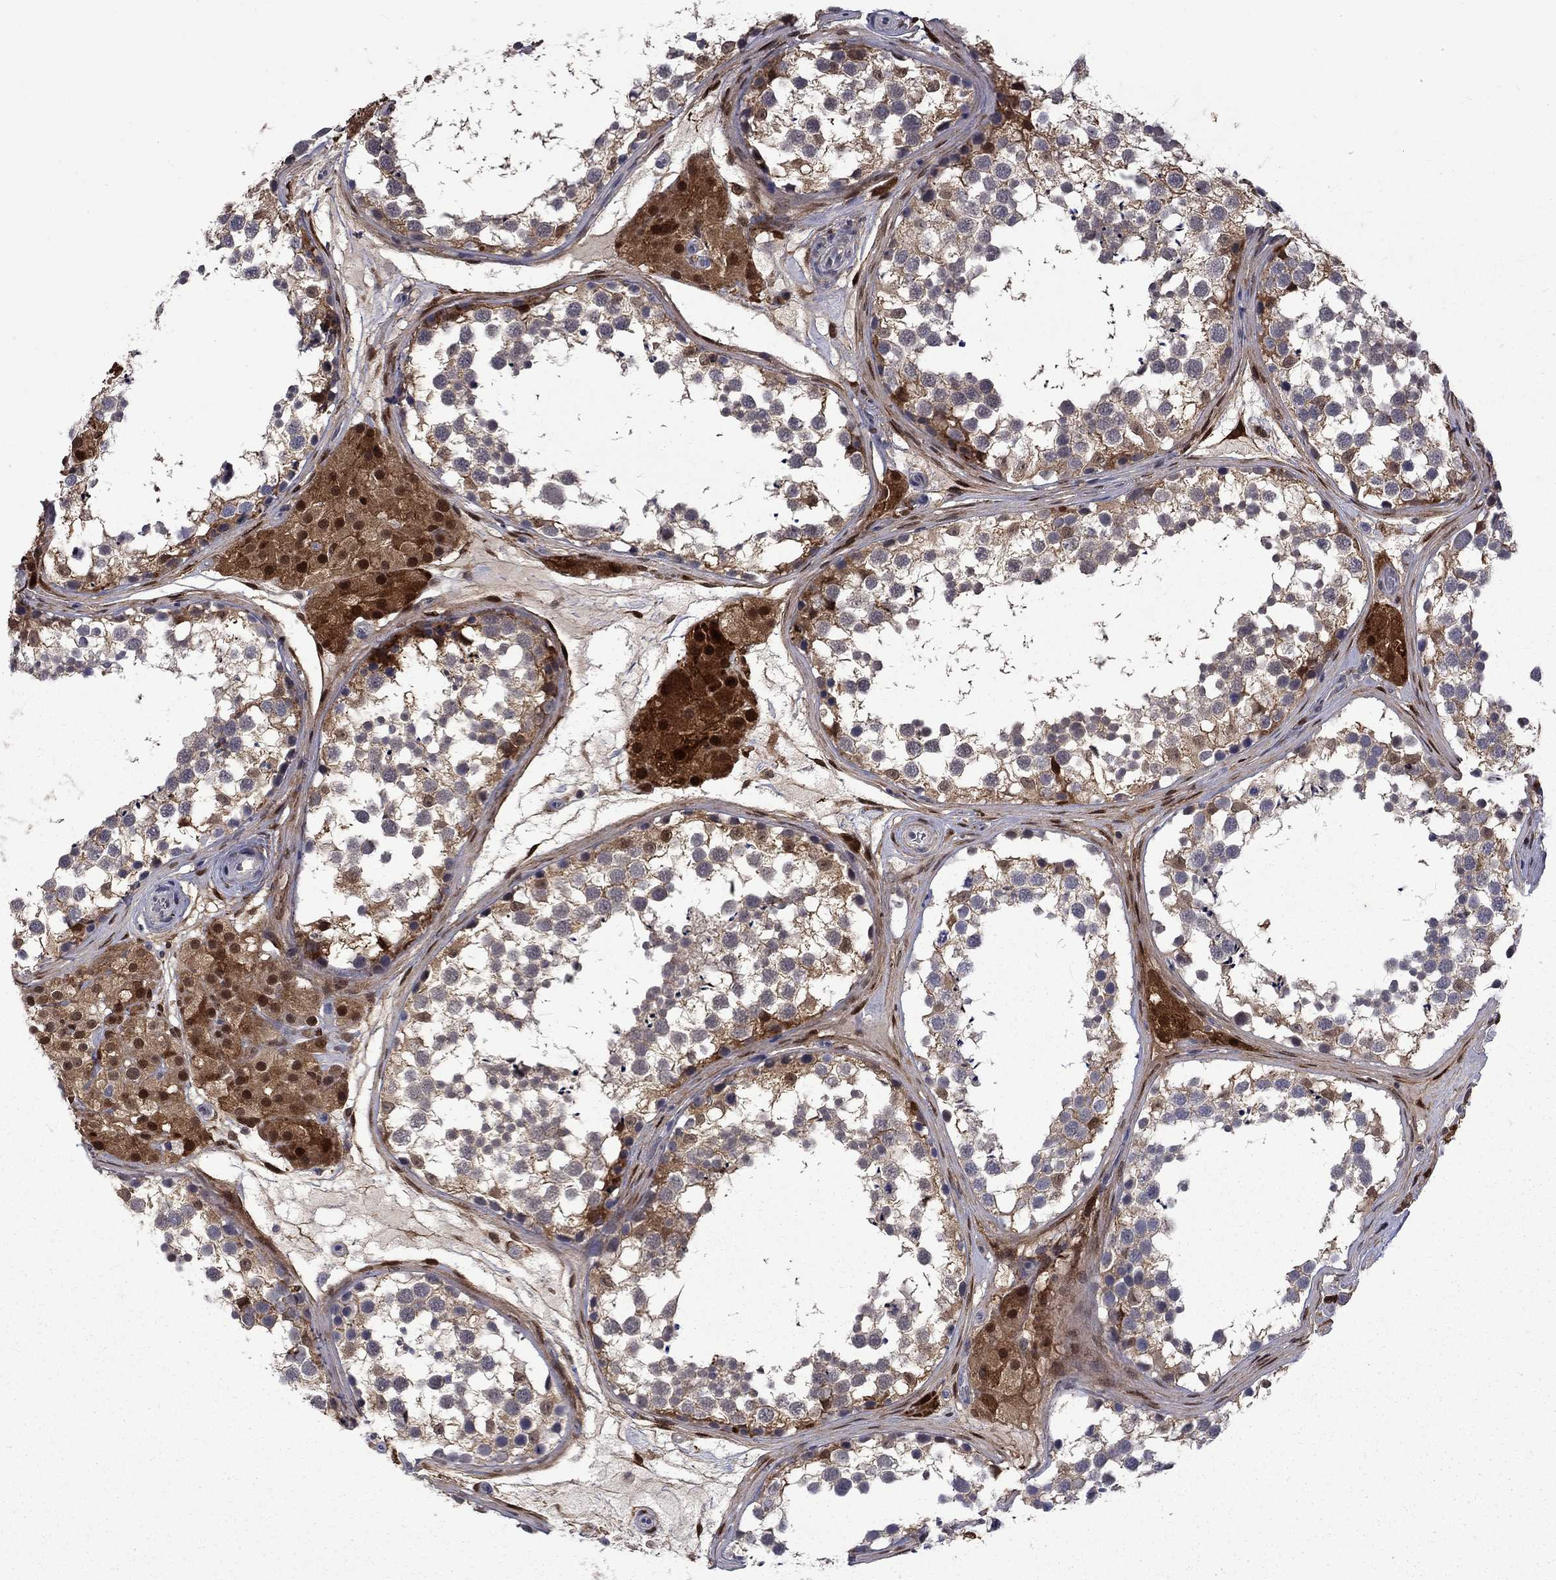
{"staining": {"intensity": "moderate", "quantity": "25%-75%", "location": "cytoplasmic/membranous"}, "tissue": "testis", "cell_type": "Cells in seminiferous ducts", "image_type": "normal", "snomed": [{"axis": "morphology", "description": "Normal tissue, NOS"}, {"axis": "morphology", "description": "Seminoma, NOS"}, {"axis": "topography", "description": "Testis"}], "caption": "This is an image of IHC staining of benign testis, which shows moderate expression in the cytoplasmic/membranous of cells in seminiferous ducts.", "gene": "CBR1", "patient": {"sex": "male", "age": 65}}